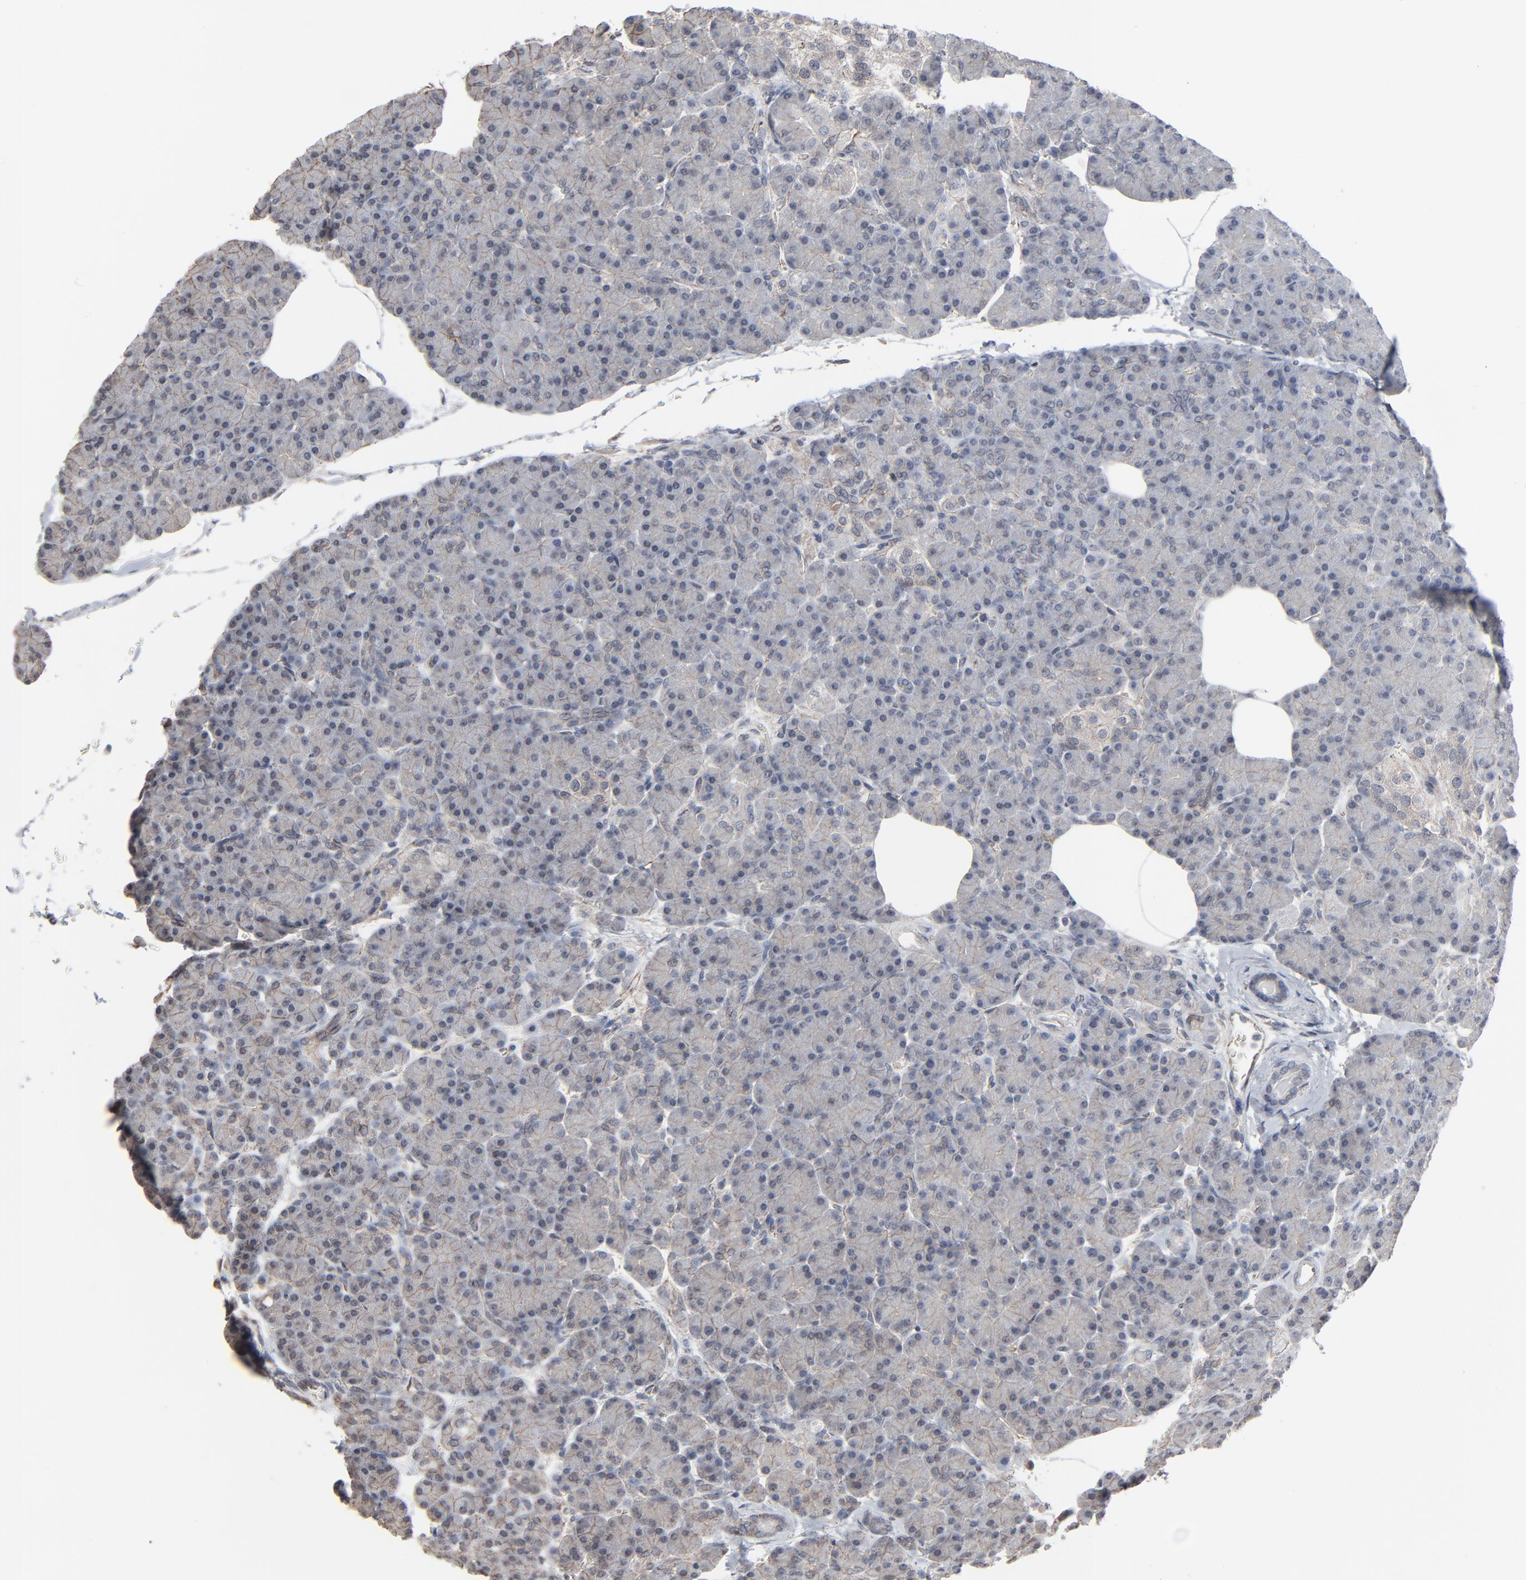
{"staining": {"intensity": "weak", "quantity": "<25%", "location": "cytoplasmic/membranous"}, "tissue": "pancreas", "cell_type": "Exocrine glandular cells", "image_type": "normal", "snomed": [{"axis": "morphology", "description": "Normal tissue, NOS"}, {"axis": "topography", "description": "Pancreas"}], "caption": "A micrograph of human pancreas is negative for staining in exocrine glandular cells. (Stains: DAB immunohistochemistry (IHC) with hematoxylin counter stain, Microscopy: brightfield microscopy at high magnification).", "gene": "CTNND1", "patient": {"sex": "female", "age": 43}}